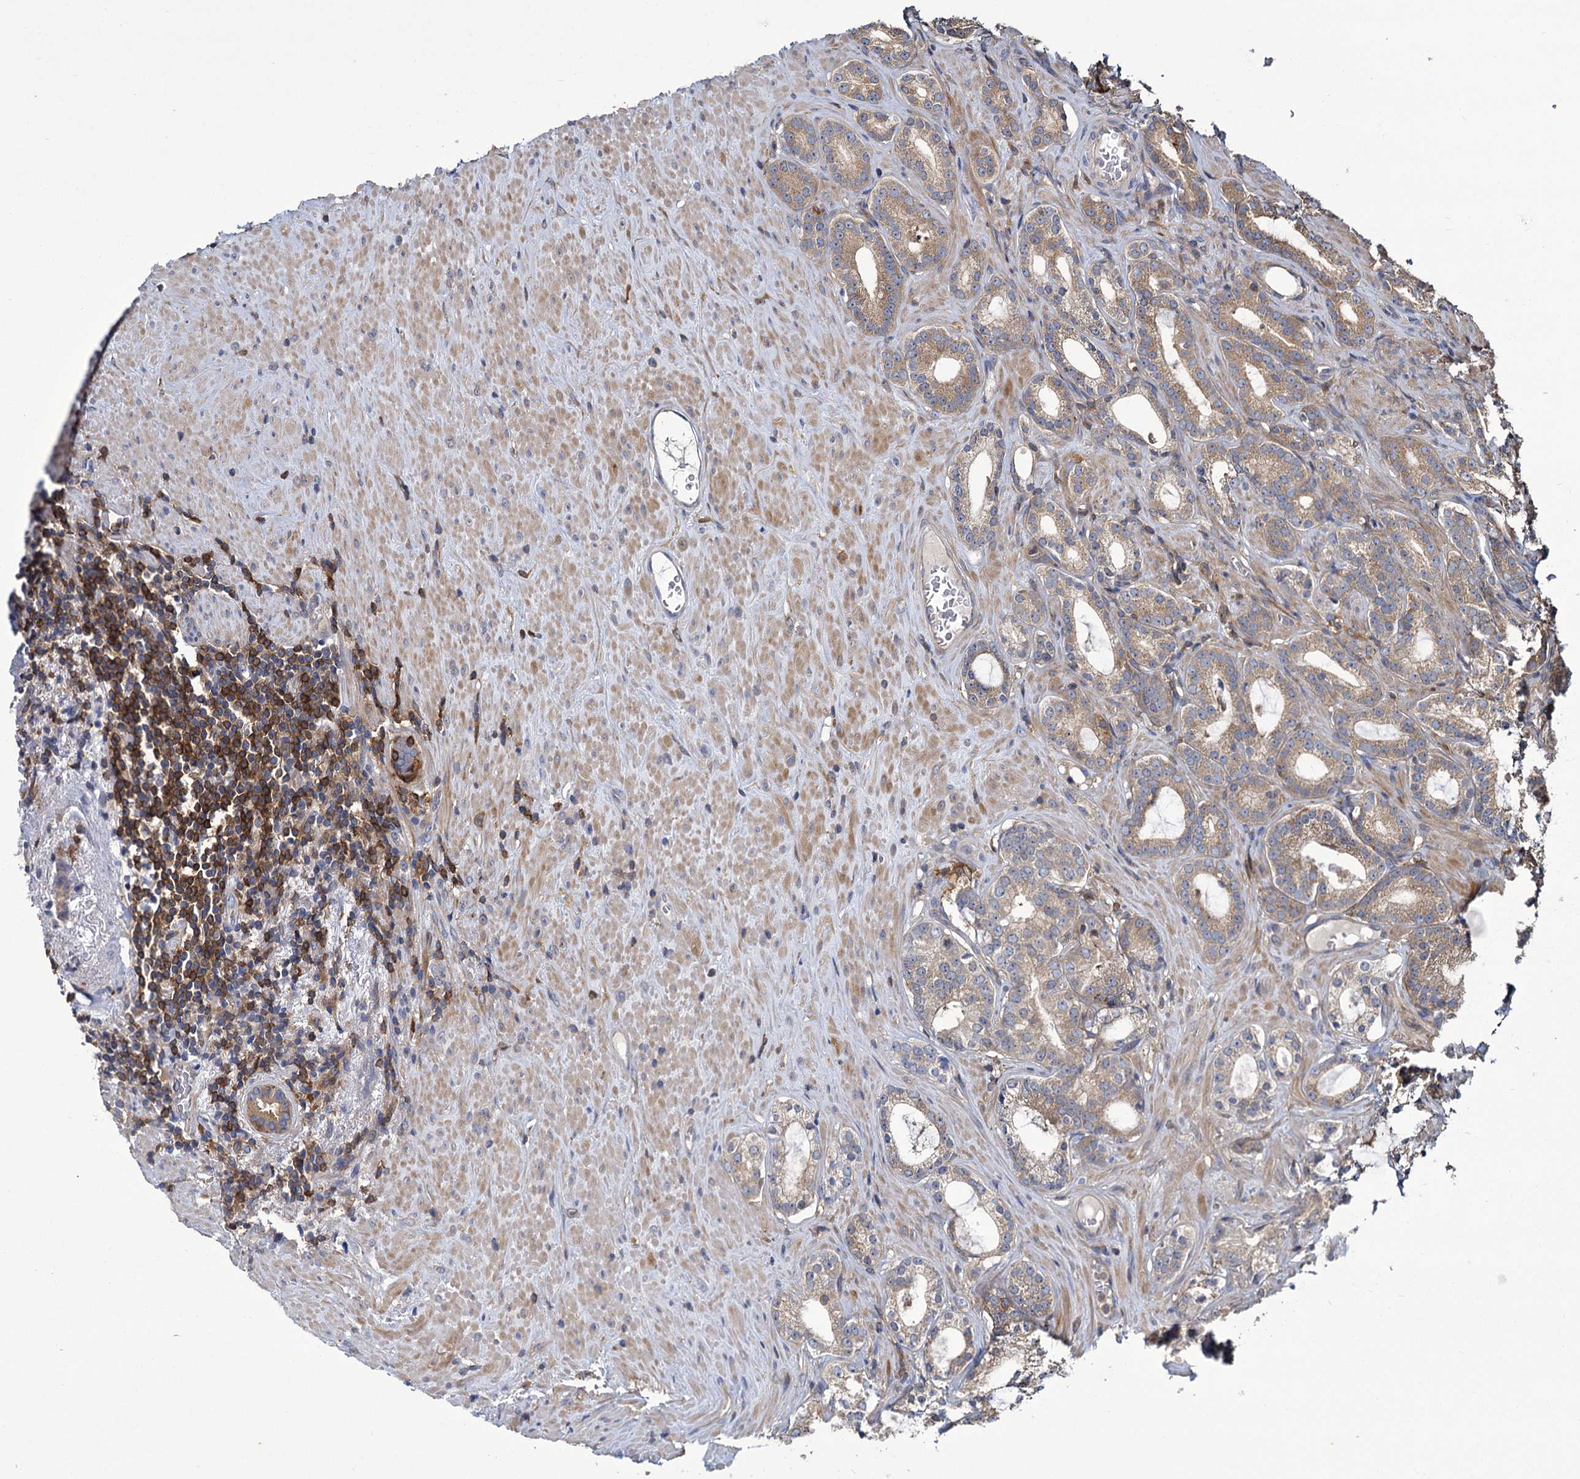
{"staining": {"intensity": "weak", "quantity": "<25%", "location": "cytoplasmic/membranous"}, "tissue": "prostate cancer", "cell_type": "Tumor cells", "image_type": "cancer", "snomed": [{"axis": "morphology", "description": "Adenocarcinoma, Low grade"}, {"axis": "topography", "description": "Prostate"}], "caption": "Adenocarcinoma (low-grade) (prostate) was stained to show a protein in brown. There is no significant staining in tumor cells.", "gene": "GCLC", "patient": {"sex": "male", "age": 71}}